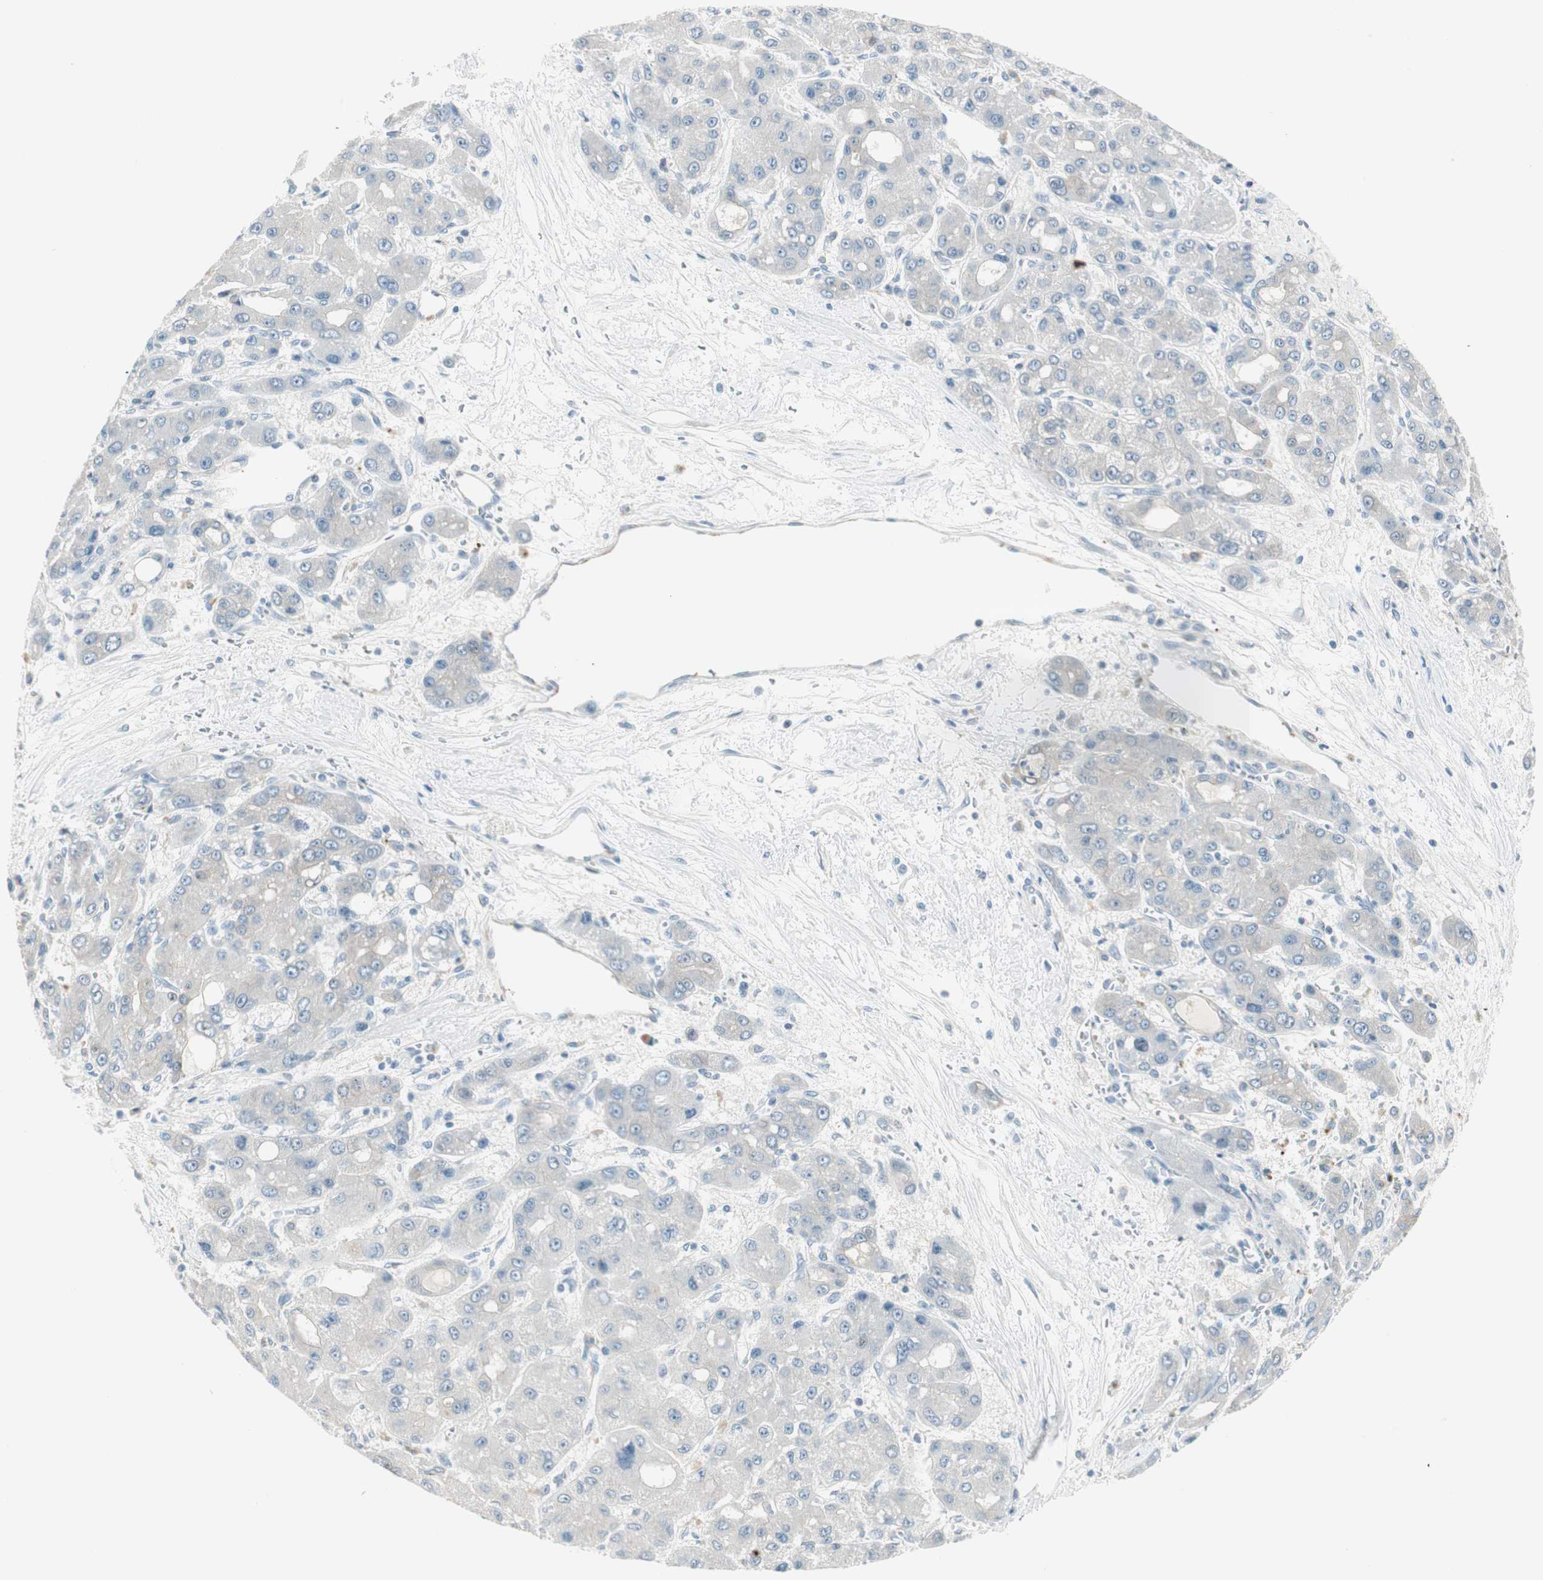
{"staining": {"intensity": "negative", "quantity": "none", "location": "none"}, "tissue": "liver cancer", "cell_type": "Tumor cells", "image_type": "cancer", "snomed": [{"axis": "morphology", "description": "Carcinoma, Hepatocellular, NOS"}, {"axis": "topography", "description": "Liver"}], "caption": "IHC micrograph of human liver hepatocellular carcinoma stained for a protein (brown), which reveals no staining in tumor cells.", "gene": "GNAO1", "patient": {"sex": "male", "age": 55}}